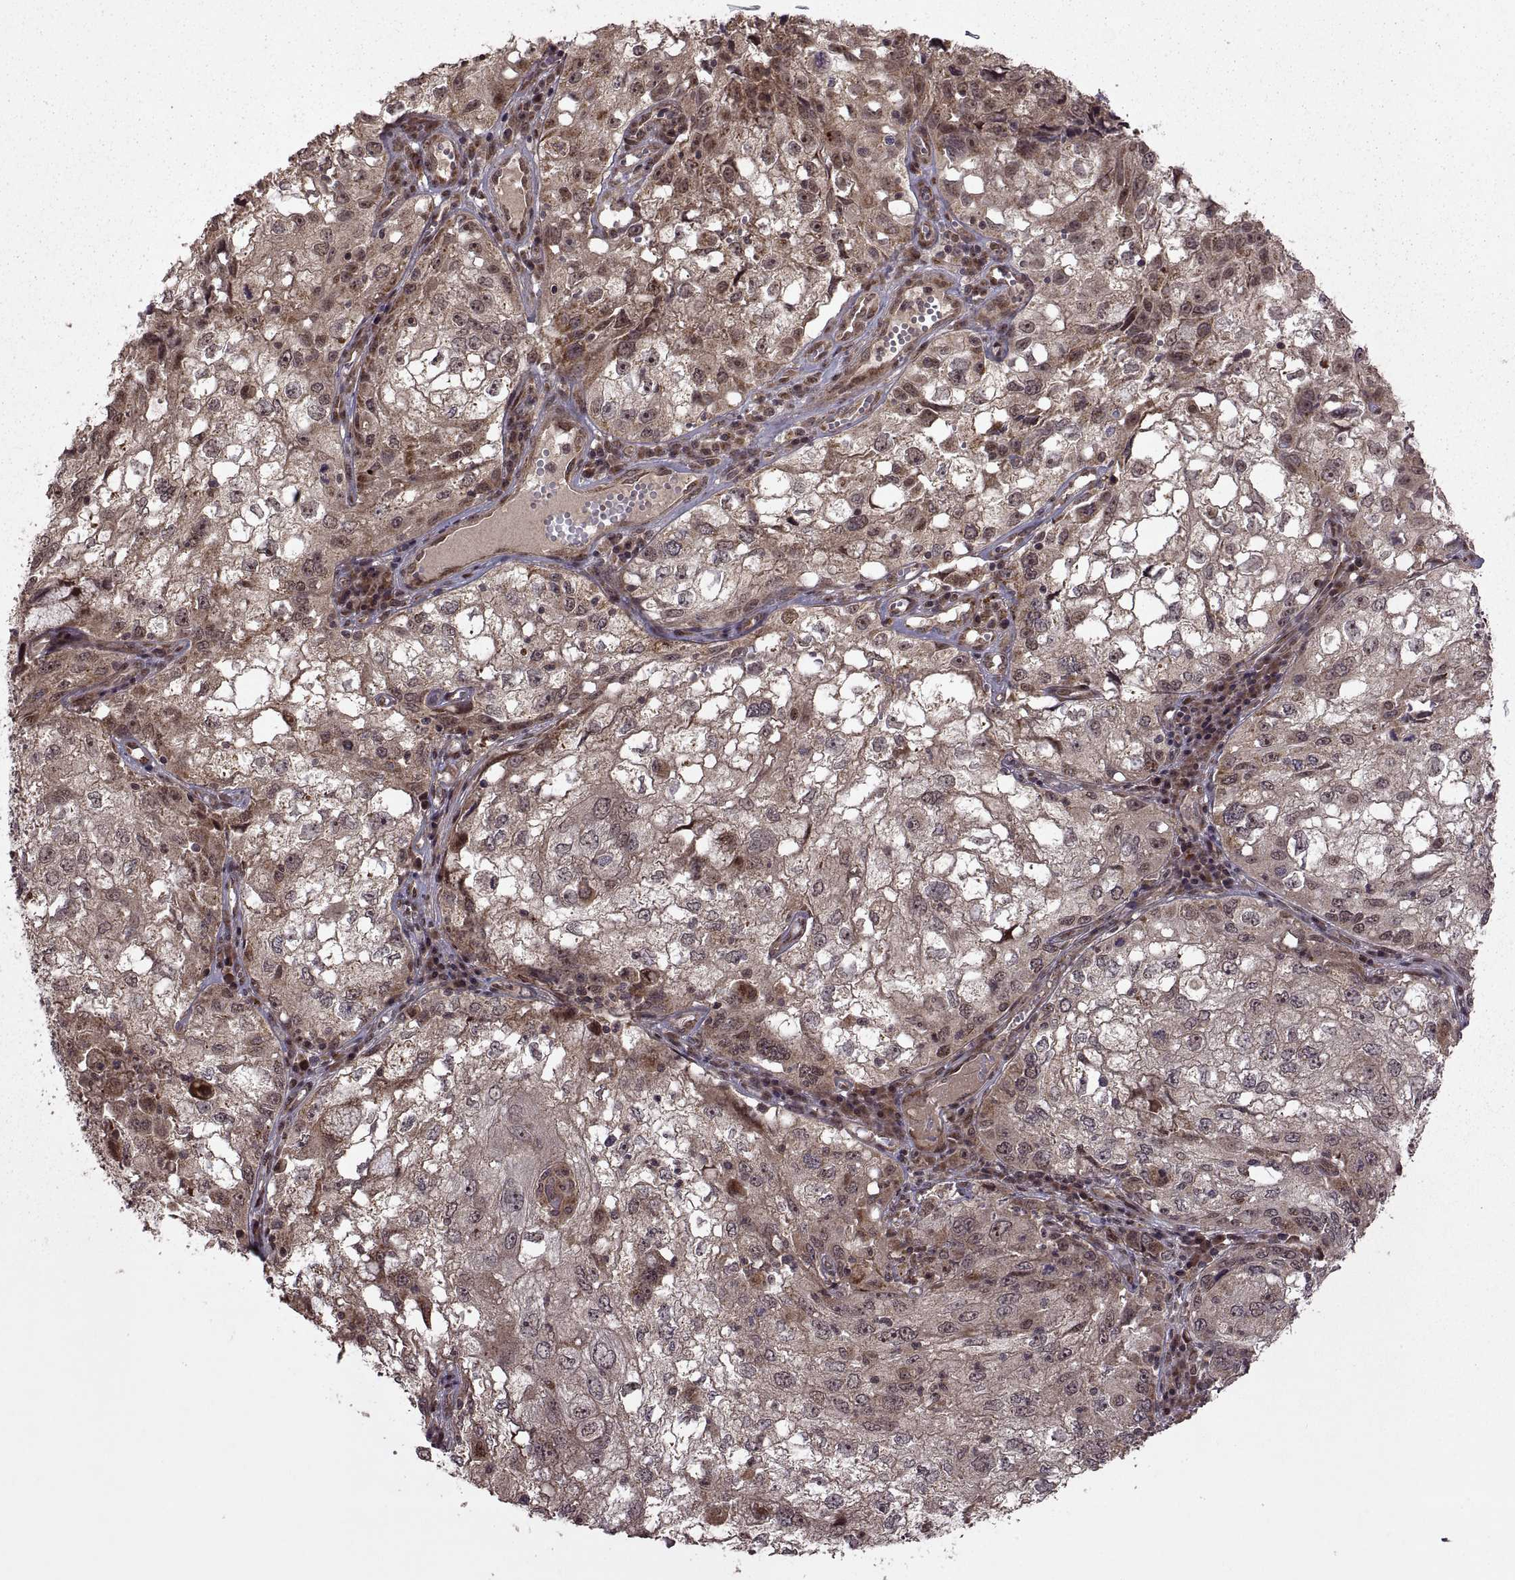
{"staining": {"intensity": "weak", "quantity": ">75%", "location": "cytoplasmic/membranous"}, "tissue": "cervical cancer", "cell_type": "Tumor cells", "image_type": "cancer", "snomed": [{"axis": "morphology", "description": "Squamous cell carcinoma, NOS"}, {"axis": "topography", "description": "Cervix"}], "caption": "Approximately >75% of tumor cells in human squamous cell carcinoma (cervical) show weak cytoplasmic/membranous protein staining as visualized by brown immunohistochemical staining.", "gene": "PTOV1", "patient": {"sex": "female", "age": 36}}